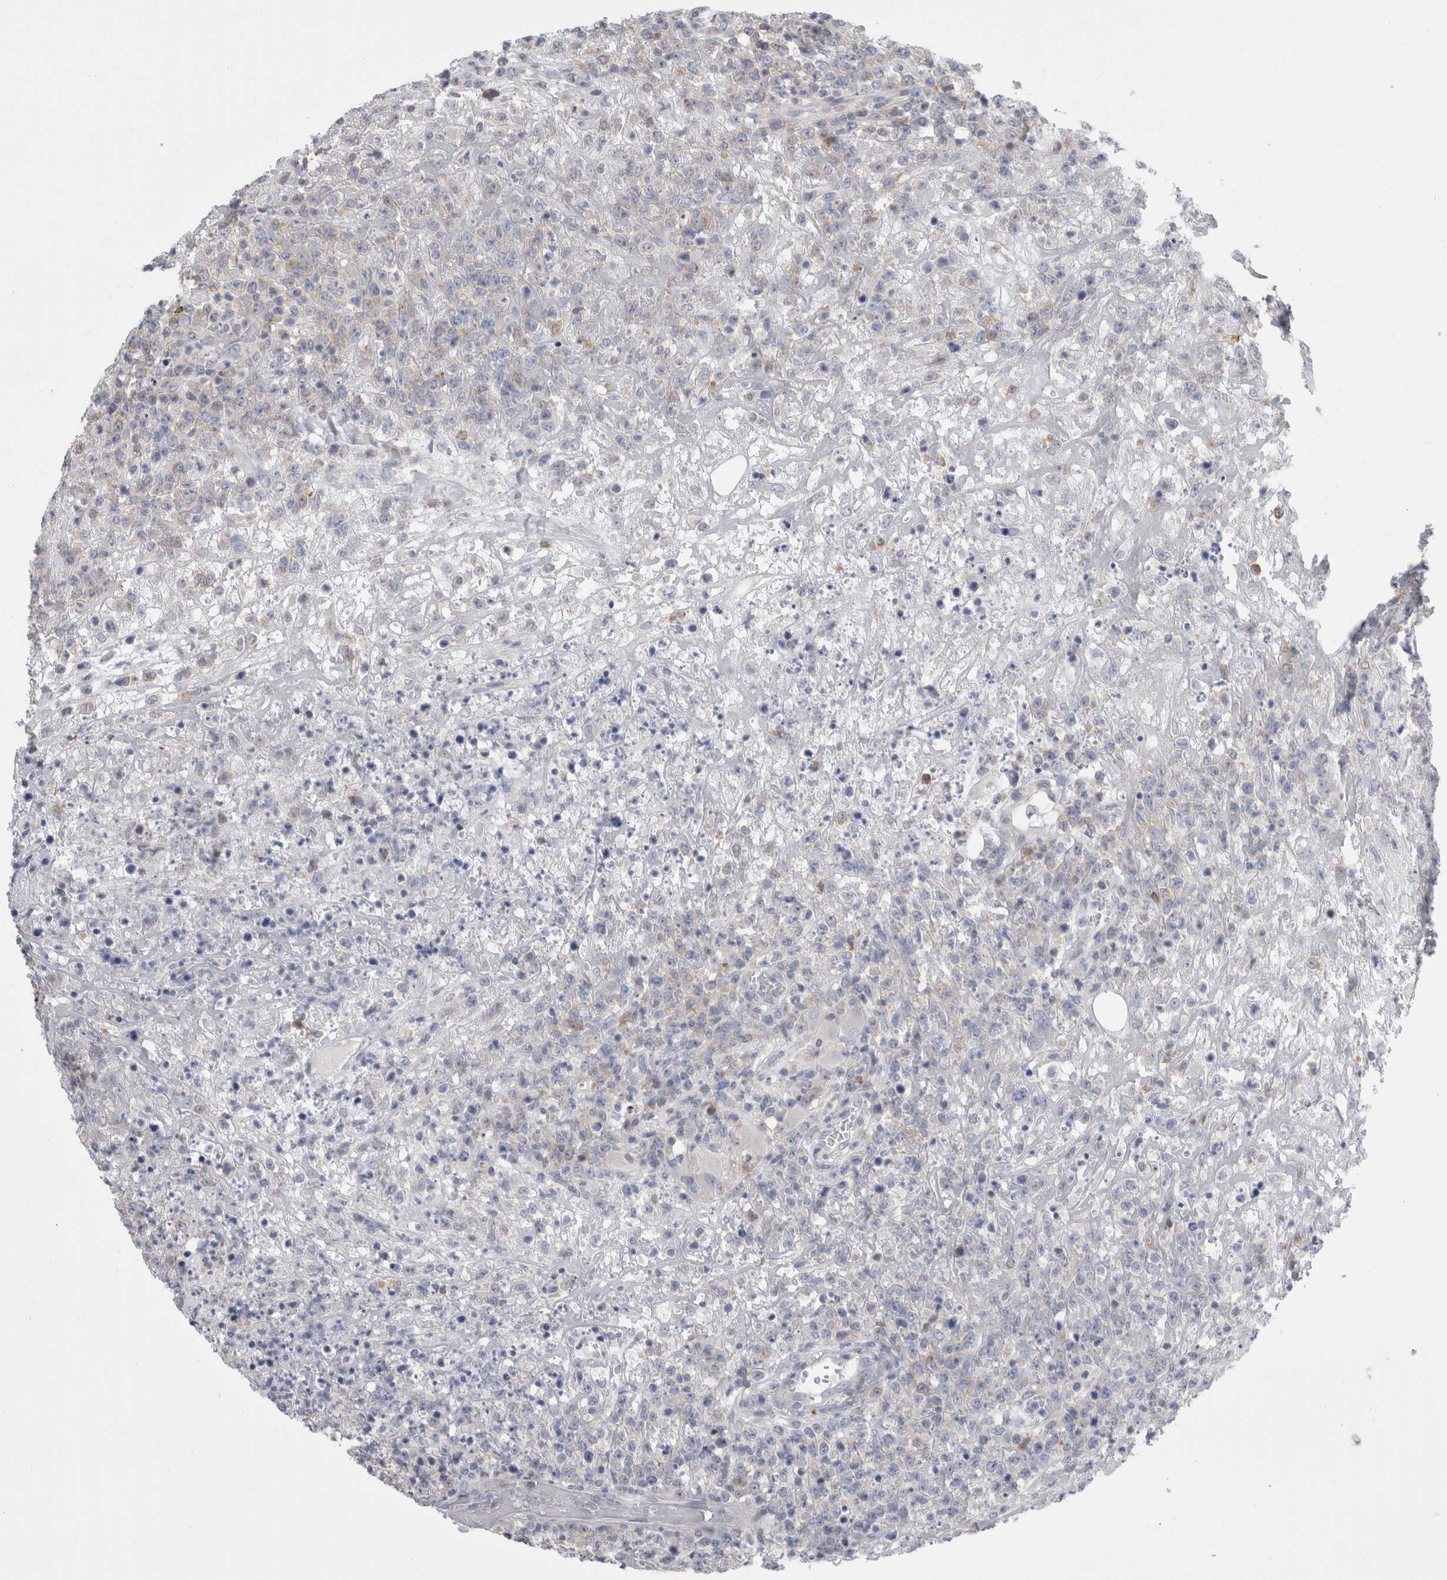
{"staining": {"intensity": "weak", "quantity": "<25%", "location": "cytoplasmic/membranous"}, "tissue": "lymphoma", "cell_type": "Tumor cells", "image_type": "cancer", "snomed": [{"axis": "morphology", "description": "Malignant lymphoma, non-Hodgkin's type, High grade"}, {"axis": "topography", "description": "Colon"}], "caption": "High magnification brightfield microscopy of malignant lymphoma, non-Hodgkin's type (high-grade) stained with DAB (3,3'-diaminobenzidine) (brown) and counterstained with hematoxylin (blue): tumor cells show no significant expression.", "gene": "DCTN6", "patient": {"sex": "female", "age": 53}}